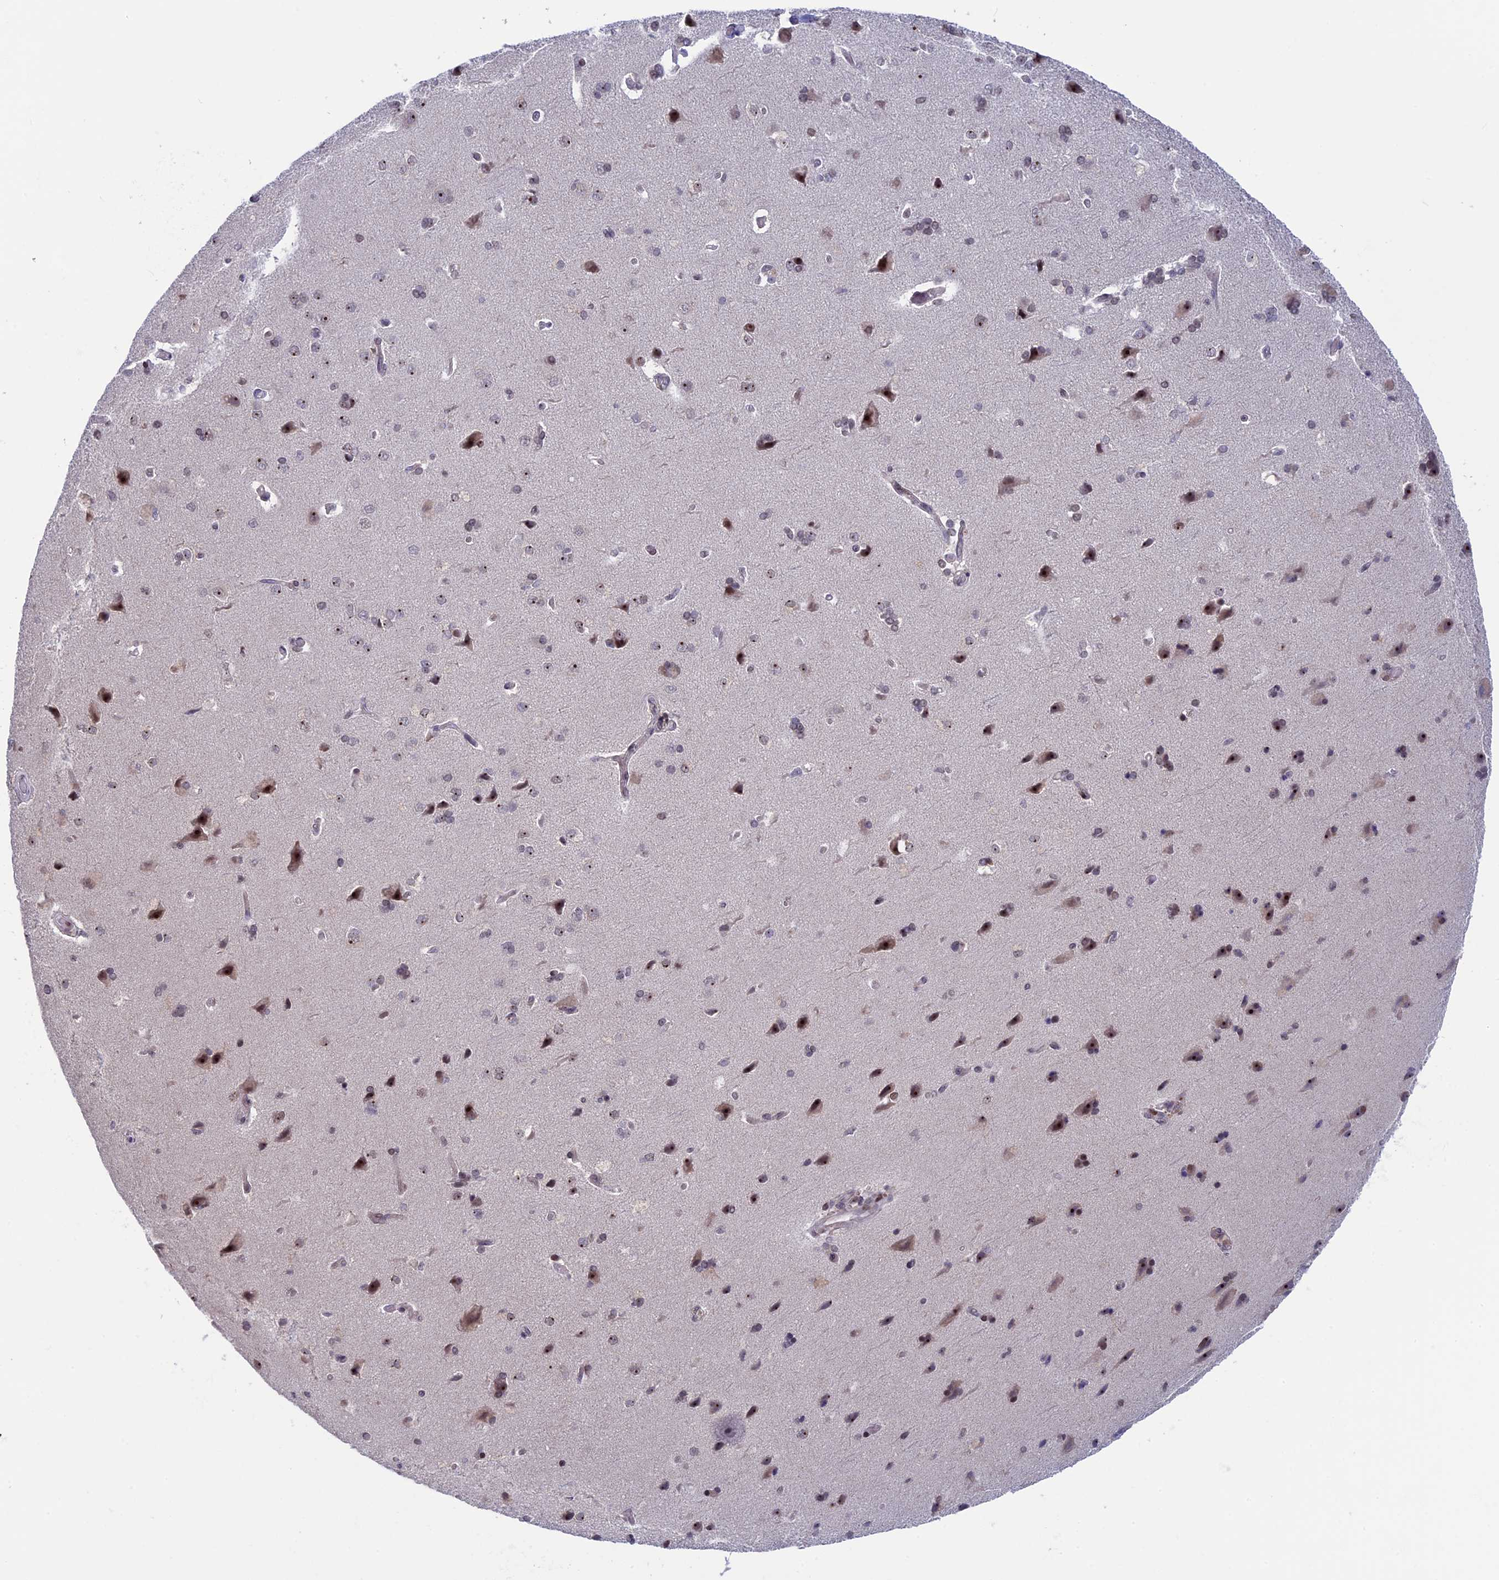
{"staining": {"intensity": "negative", "quantity": "none", "location": "none"}, "tissue": "cerebral cortex", "cell_type": "Endothelial cells", "image_type": "normal", "snomed": [{"axis": "morphology", "description": "Normal tissue, NOS"}, {"axis": "topography", "description": "Cerebral cortex"}], "caption": "Immunohistochemistry (IHC) of normal human cerebral cortex exhibits no expression in endothelial cells.", "gene": "CCDC86", "patient": {"sex": "male", "age": 62}}